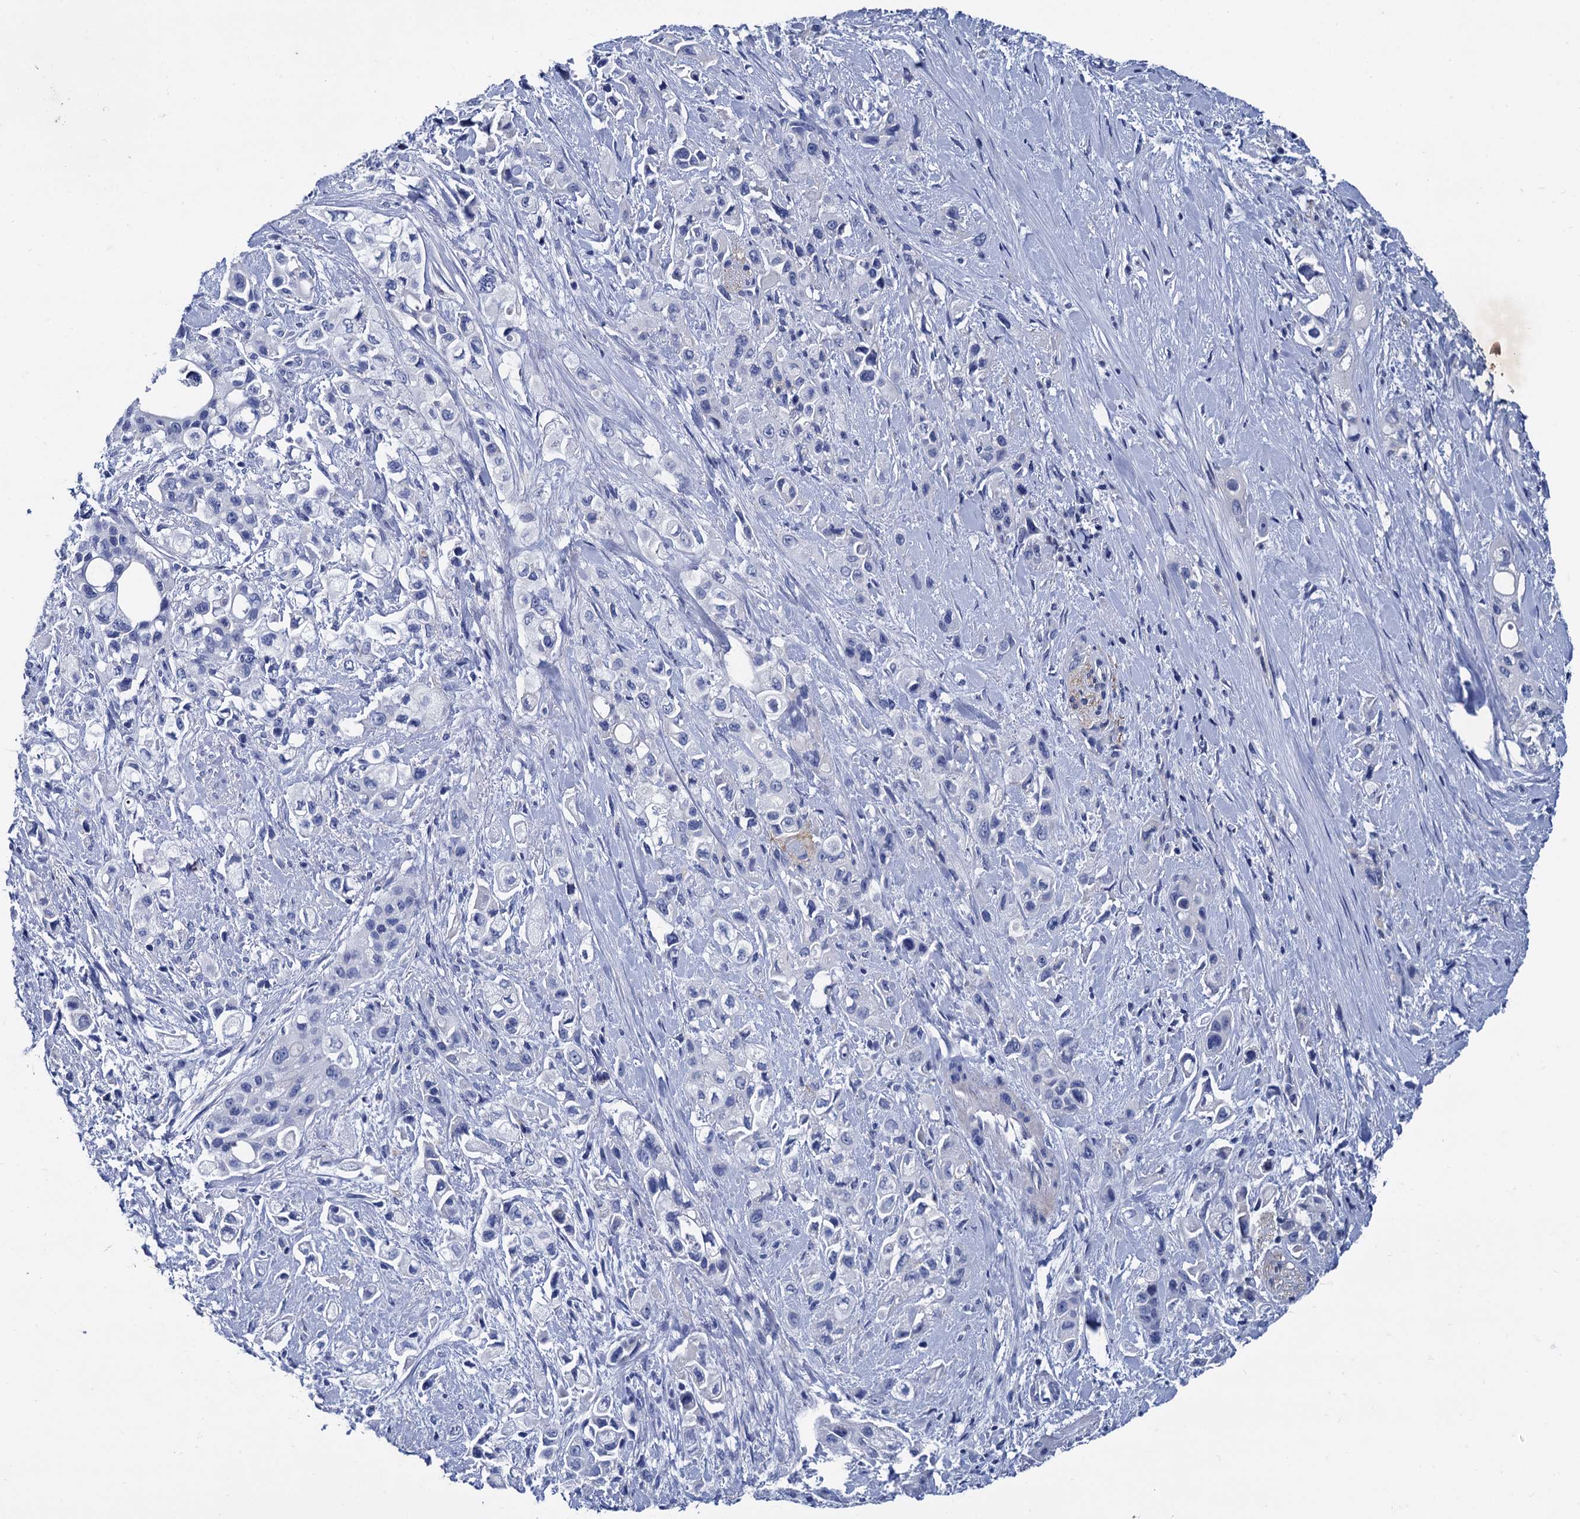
{"staining": {"intensity": "negative", "quantity": "none", "location": "none"}, "tissue": "pancreatic cancer", "cell_type": "Tumor cells", "image_type": "cancer", "snomed": [{"axis": "morphology", "description": "Adenocarcinoma, NOS"}, {"axis": "topography", "description": "Pancreas"}], "caption": "DAB (3,3'-diaminobenzidine) immunohistochemical staining of pancreatic cancer (adenocarcinoma) reveals no significant expression in tumor cells.", "gene": "TMEM72", "patient": {"sex": "female", "age": 66}}